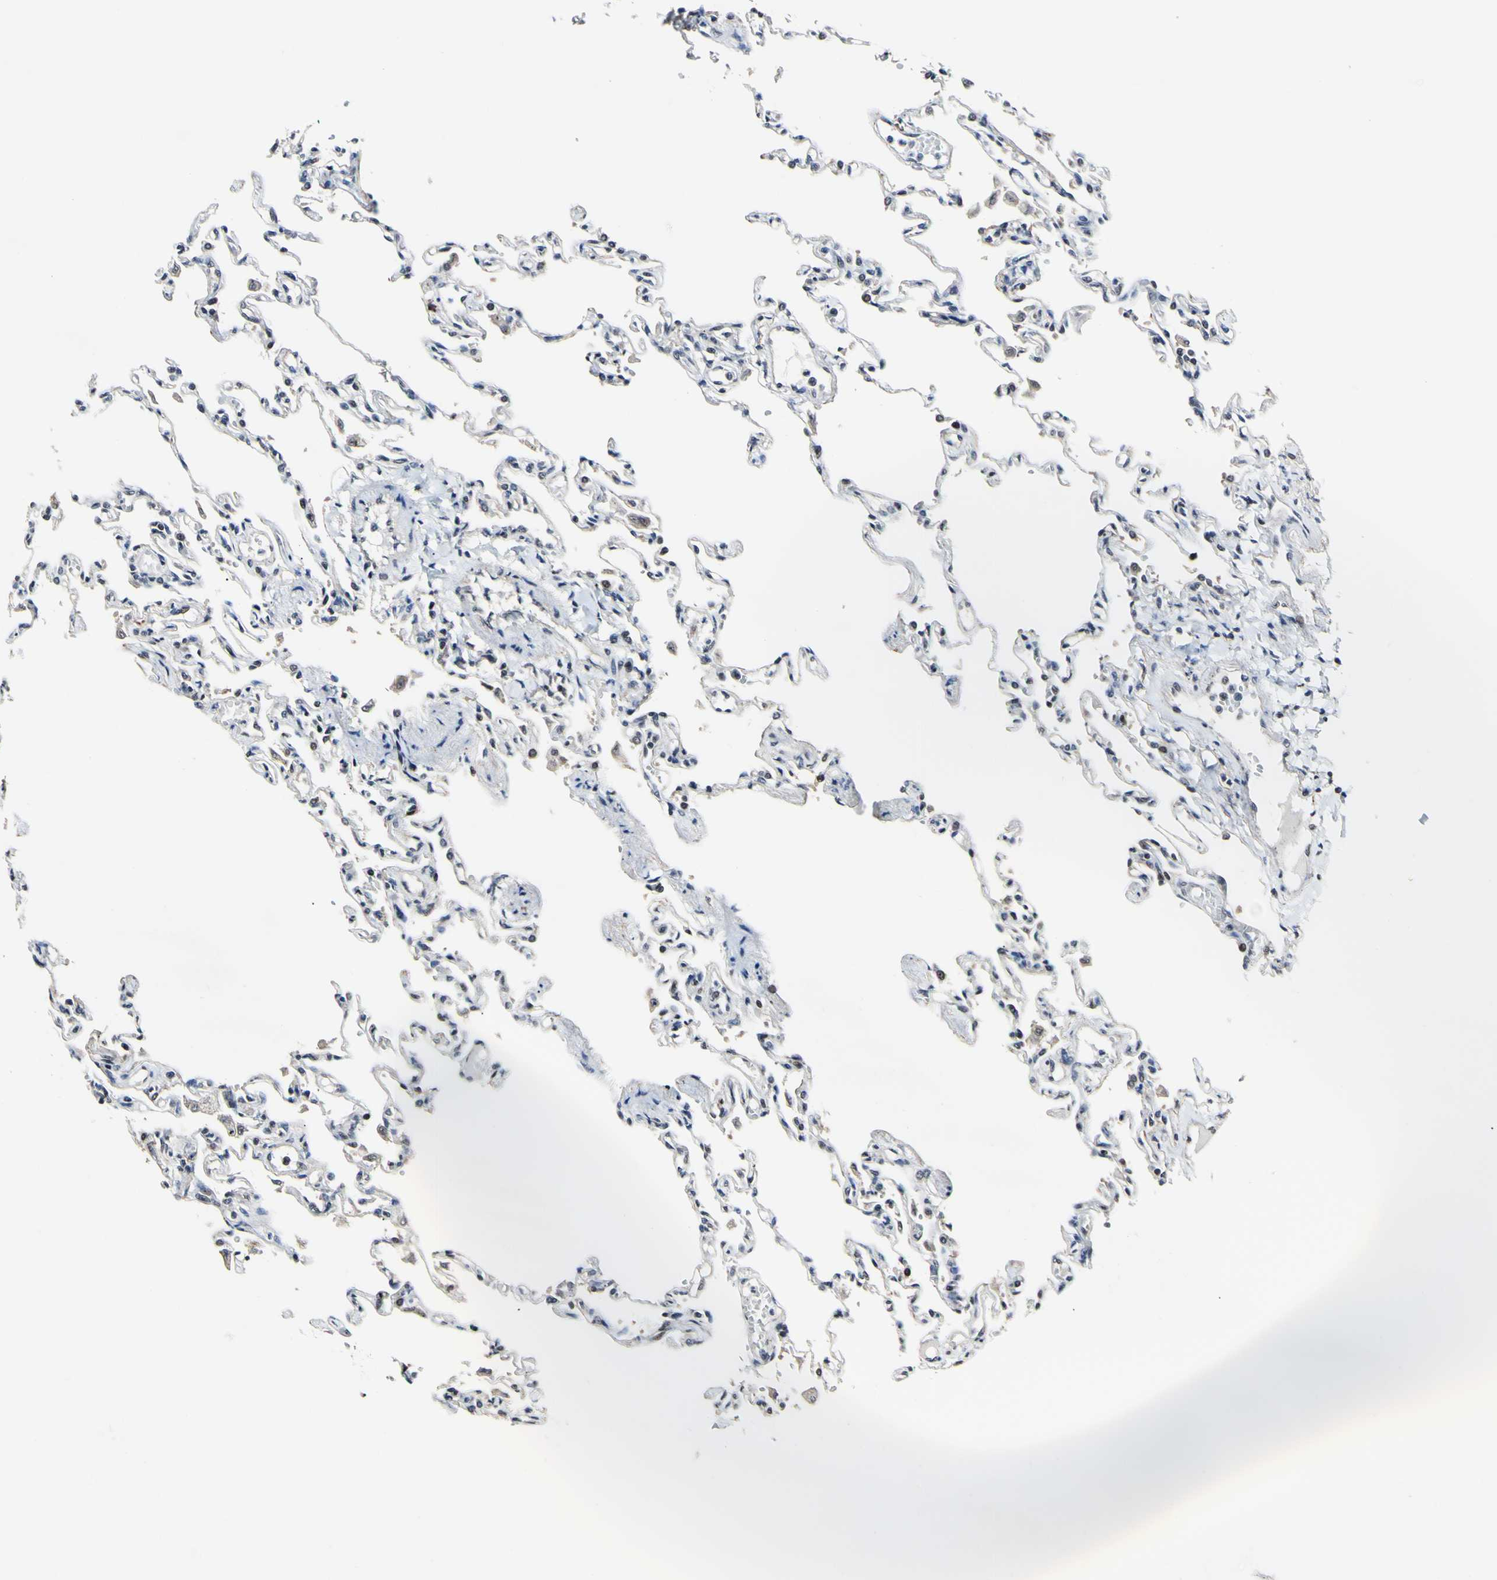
{"staining": {"intensity": "negative", "quantity": "none", "location": "none"}, "tissue": "lung", "cell_type": "Alveolar cells", "image_type": "normal", "snomed": [{"axis": "morphology", "description": "Normal tissue, NOS"}, {"axis": "topography", "description": "Lung"}], "caption": "This is an IHC image of normal lung. There is no positivity in alveolar cells.", "gene": "PSMD10", "patient": {"sex": "male", "age": 21}}